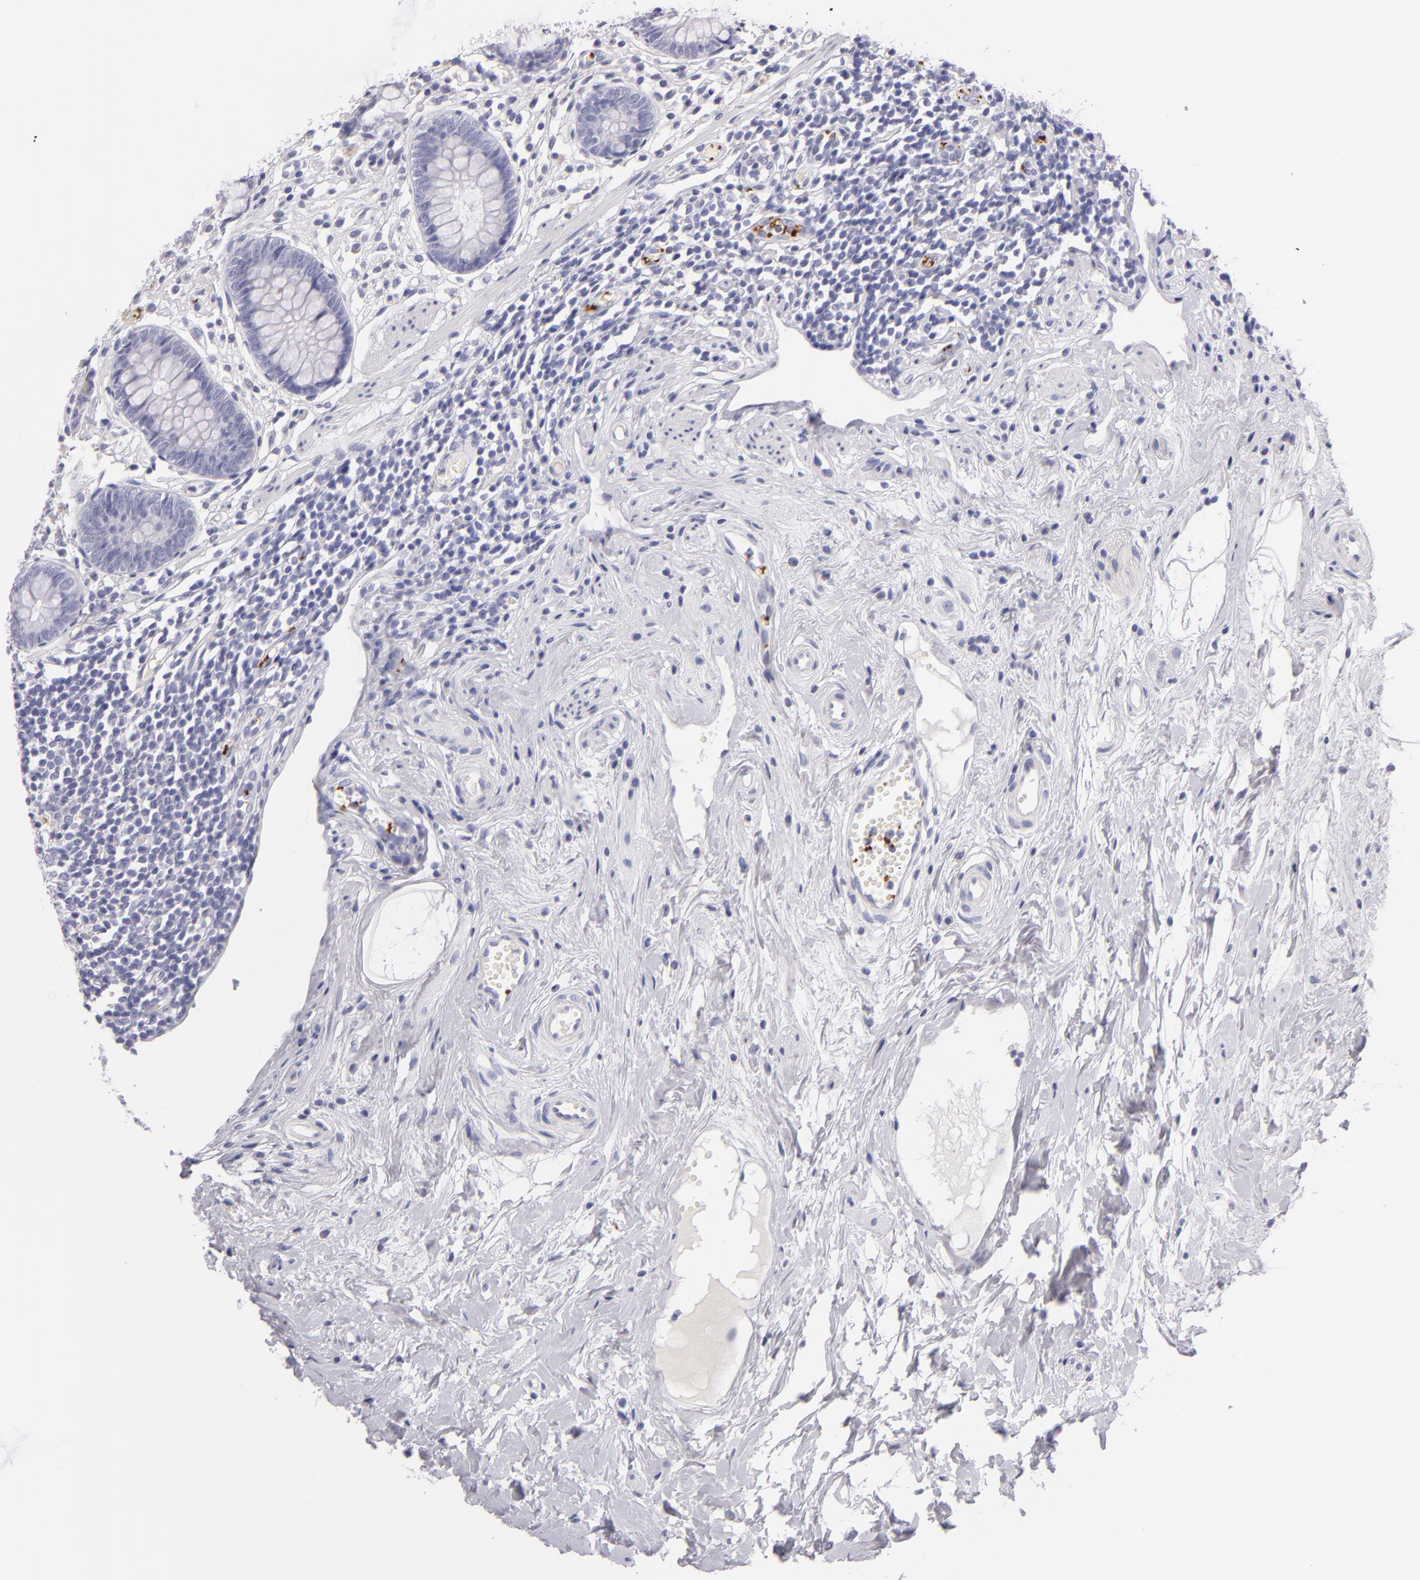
{"staining": {"intensity": "negative", "quantity": "none", "location": "none"}, "tissue": "appendix", "cell_type": "Glandular cells", "image_type": "normal", "snomed": [{"axis": "morphology", "description": "Normal tissue, NOS"}, {"axis": "topography", "description": "Appendix"}], "caption": "Glandular cells are negative for protein expression in benign human appendix. The staining was performed using DAB to visualize the protein expression in brown, while the nuclei were stained in blue with hematoxylin (Magnification: 20x).", "gene": "GP1BA", "patient": {"sex": "male", "age": 38}}